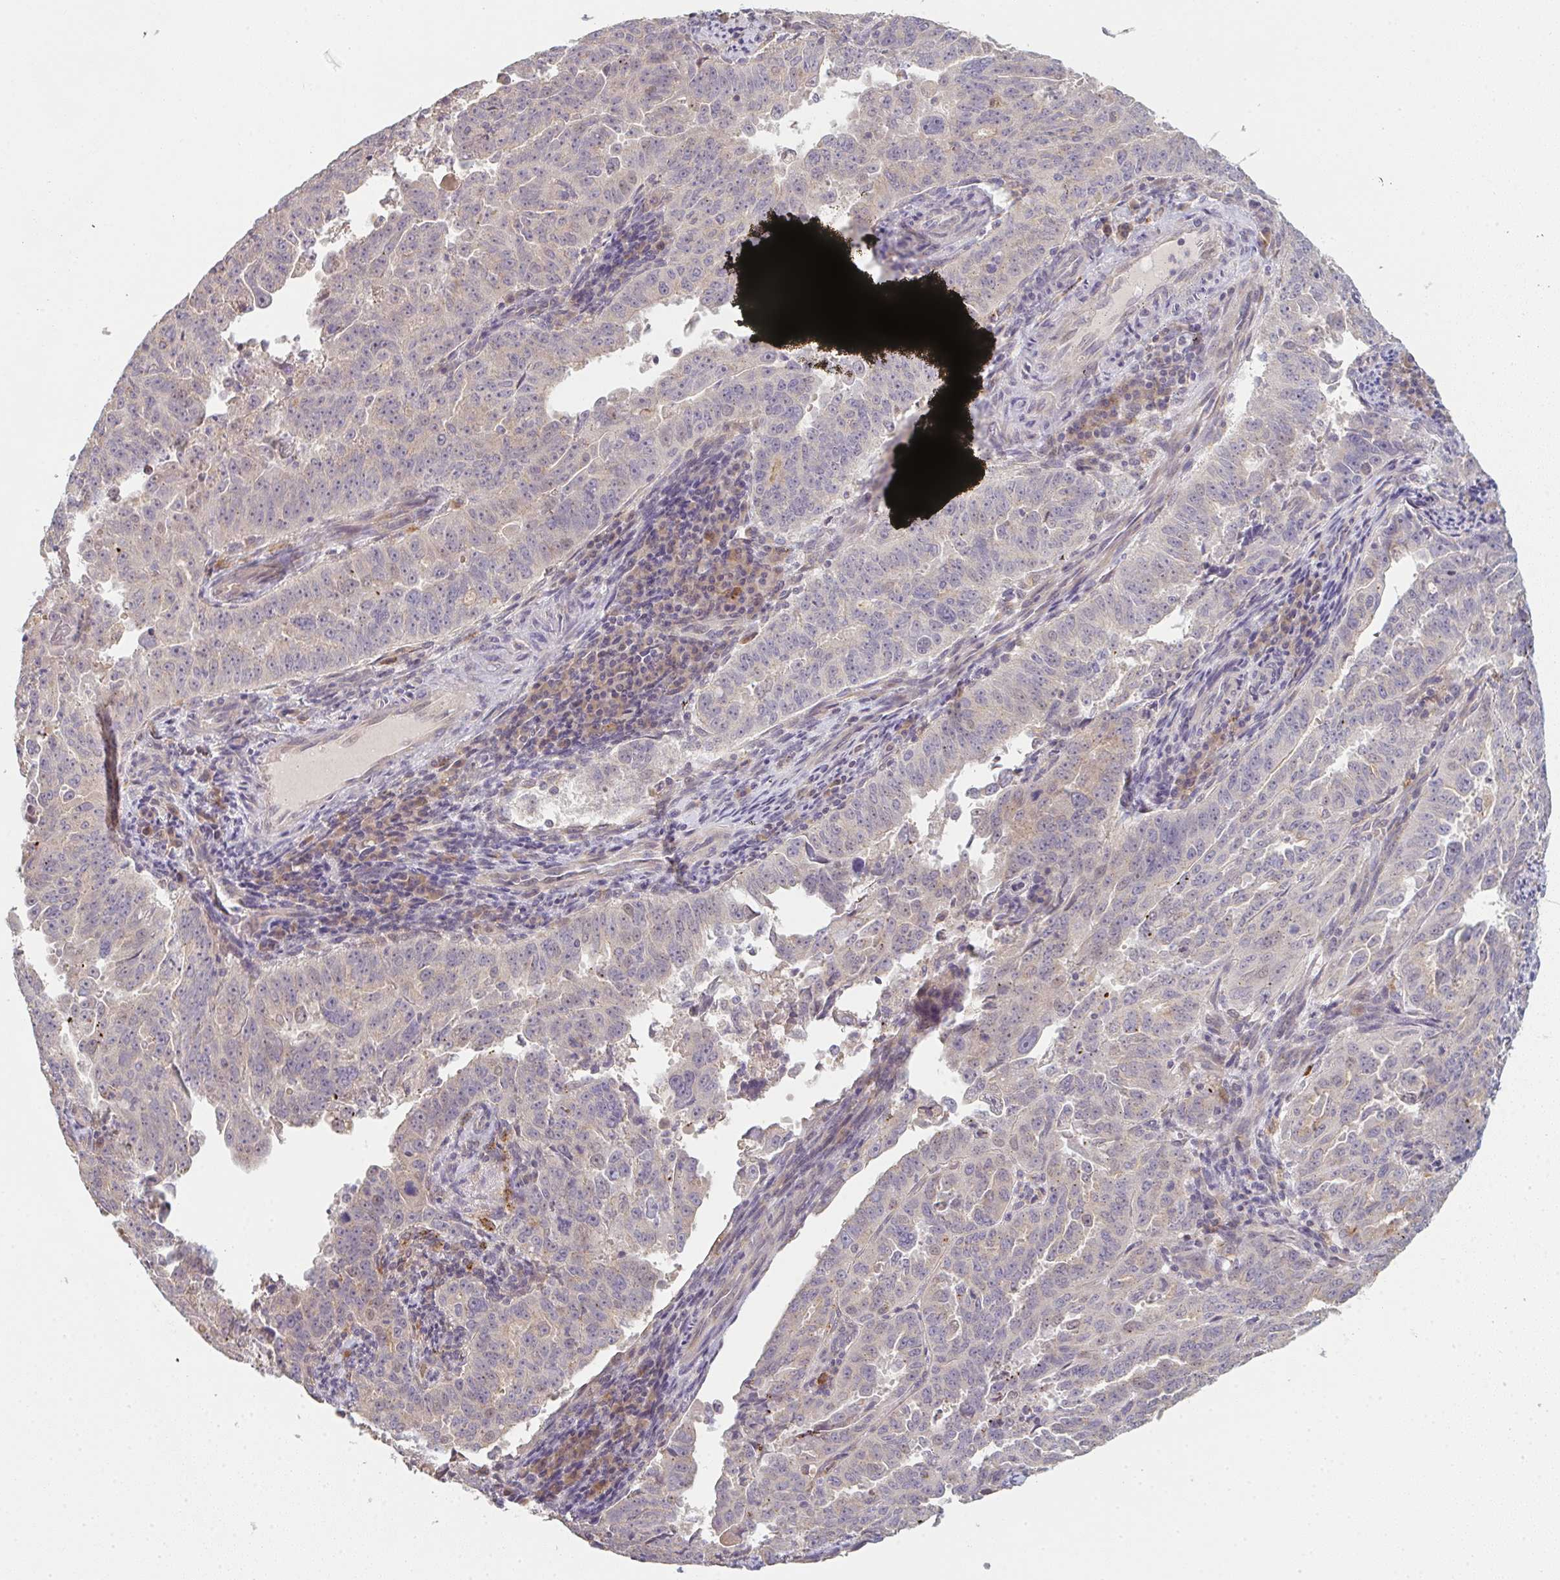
{"staining": {"intensity": "negative", "quantity": "none", "location": "none"}, "tissue": "endometrial cancer", "cell_type": "Tumor cells", "image_type": "cancer", "snomed": [{"axis": "morphology", "description": "Adenocarcinoma, NOS"}, {"axis": "topography", "description": "Endometrium"}], "caption": "Endometrial cancer was stained to show a protein in brown. There is no significant staining in tumor cells.", "gene": "TMEM237", "patient": {"sex": "female", "age": 65}}